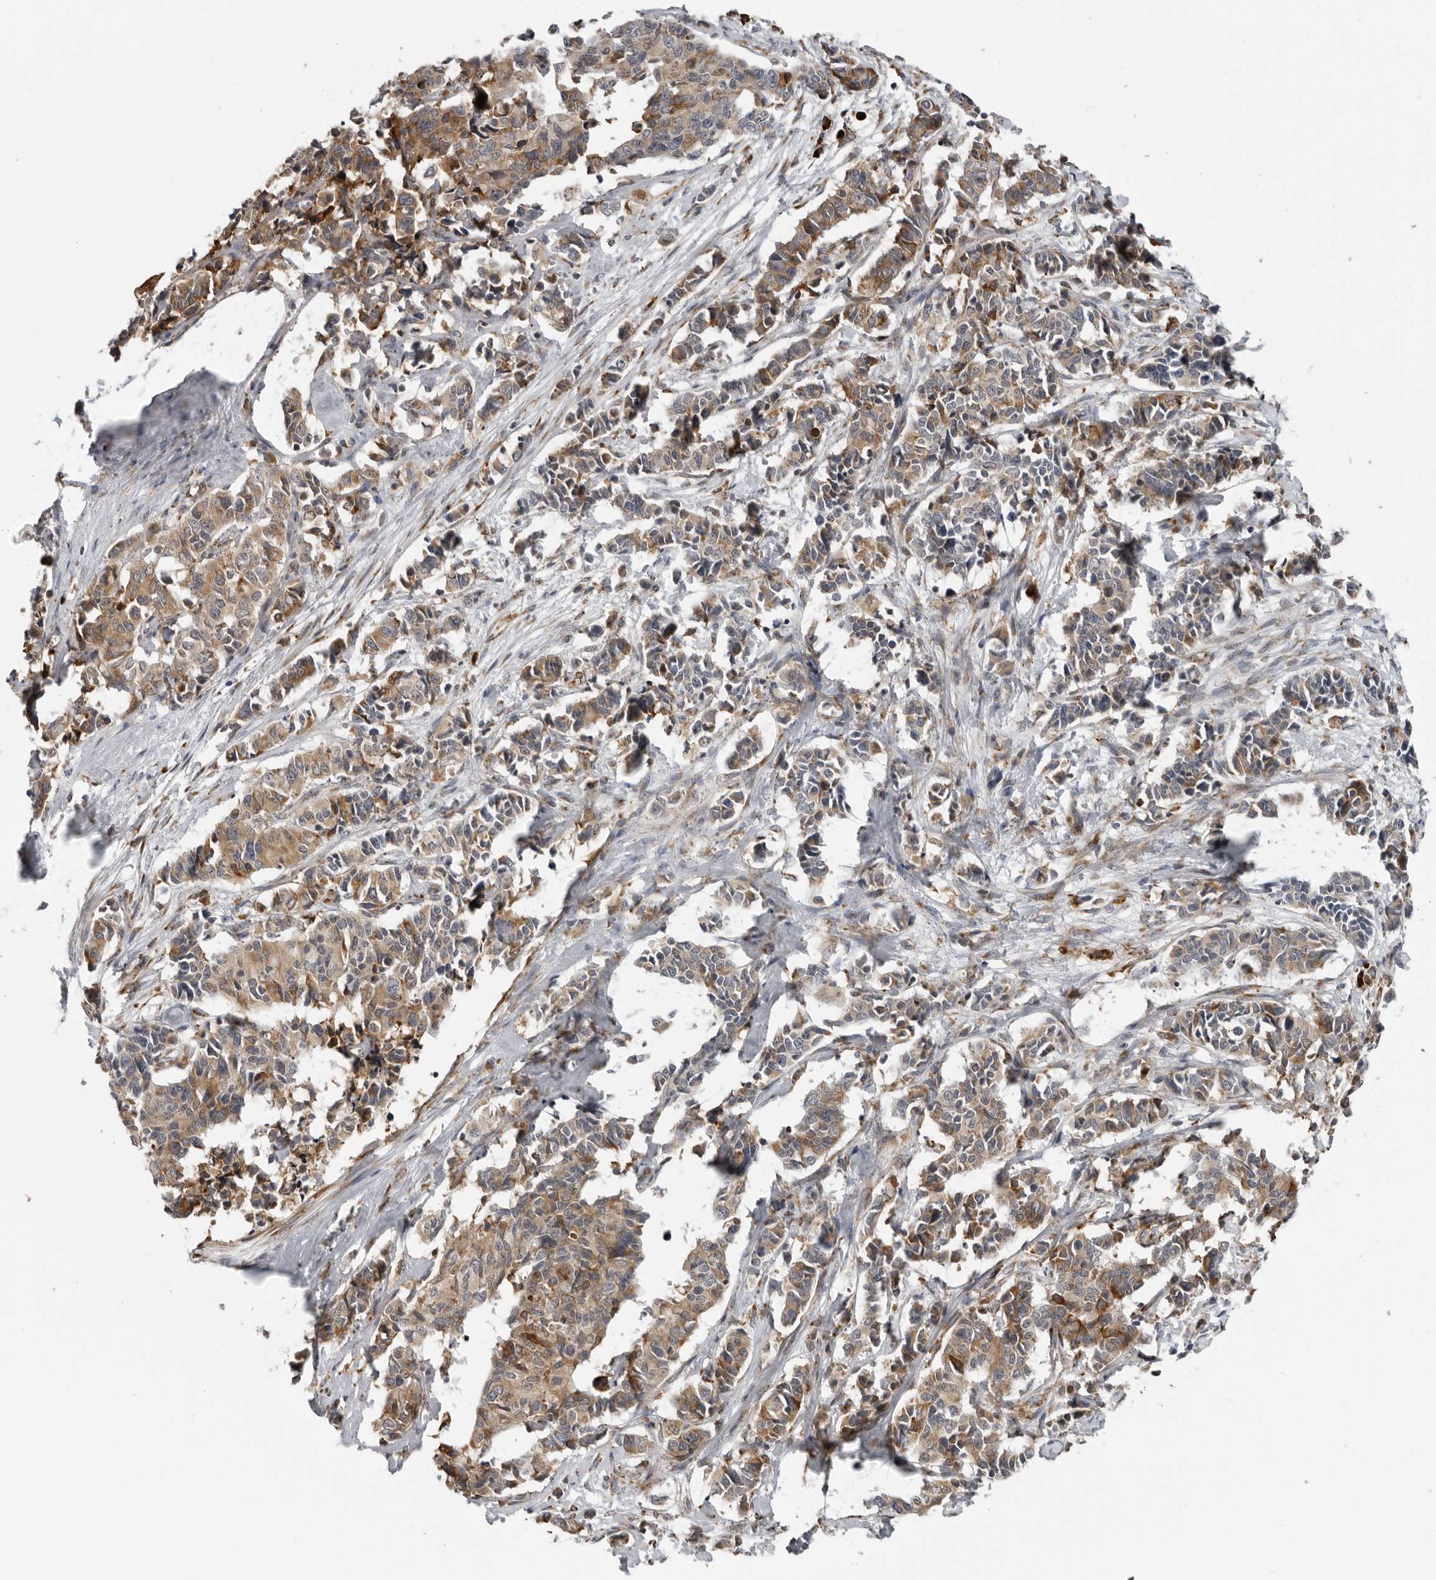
{"staining": {"intensity": "moderate", "quantity": ">75%", "location": "cytoplasmic/membranous"}, "tissue": "cervical cancer", "cell_type": "Tumor cells", "image_type": "cancer", "snomed": [{"axis": "morphology", "description": "Normal tissue, NOS"}, {"axis": "morphology", "description": "Squamous cell carcinoma, NOS"}, {"axis": "topography", "description": "Cervix"}], "caption": "There is medium levels of moderate cytoplasmic/membranous positivity in tumor cells of cervical cancer (squamous cell carcinoma), as demonstrated by immunohistochemical staining (brown color).", "gene": "ALPK2", "patient": {"sex": "female", "age": 35}}